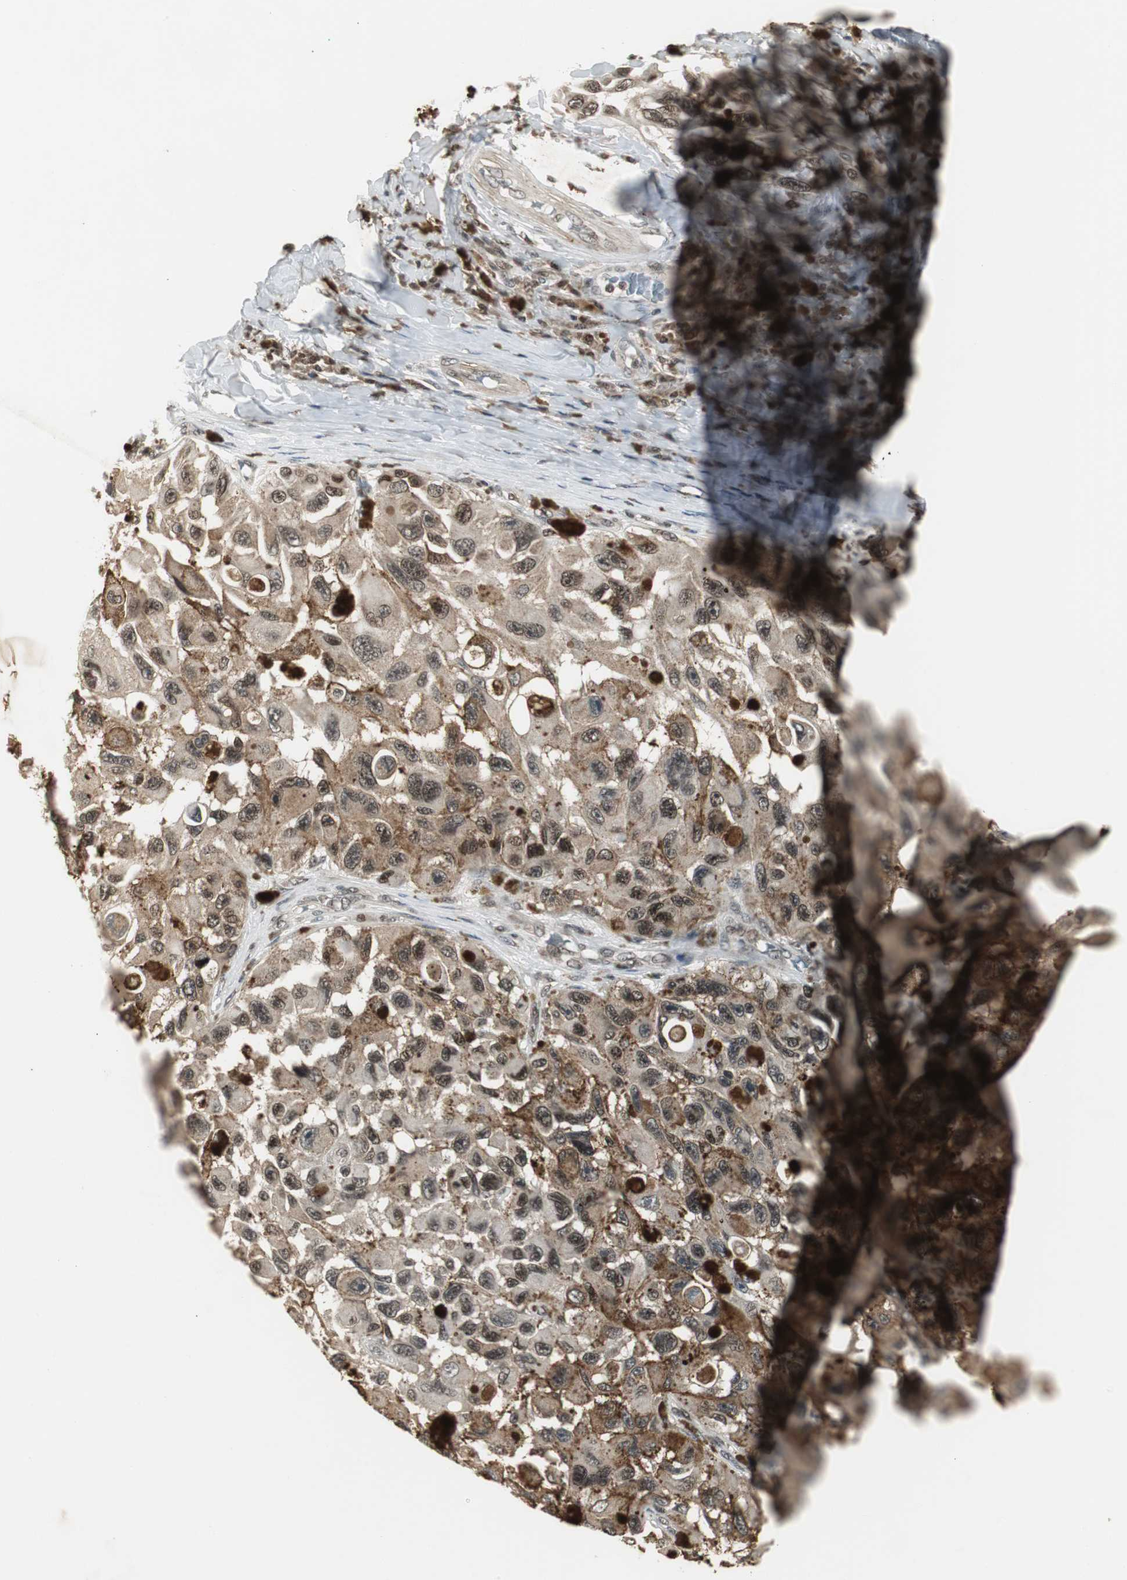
{"staining": {"intensity": "moderate", "quantity": ">75%", "location": "cytoplasmic/membranous,nuclear"}, "tissue": "melanoma", "cell_type": "Tumor cells", "image_type": "cancer", "snomed": [{"axis": "morphology", "description": "Malignant melanoma, NOS"}, {"axis": "topography", "description": "Skin"}], "caption": "Immunohistochemistry (IHC) photomicrograph of melanoma stained for a protein (brown), which exhibits medium levels of moderate cytoplasmic/membranous and nuclear staining in approximately >75% of tumor cells.", "gene": "MPG", "patient": {"sex": "female", "age": 73}}